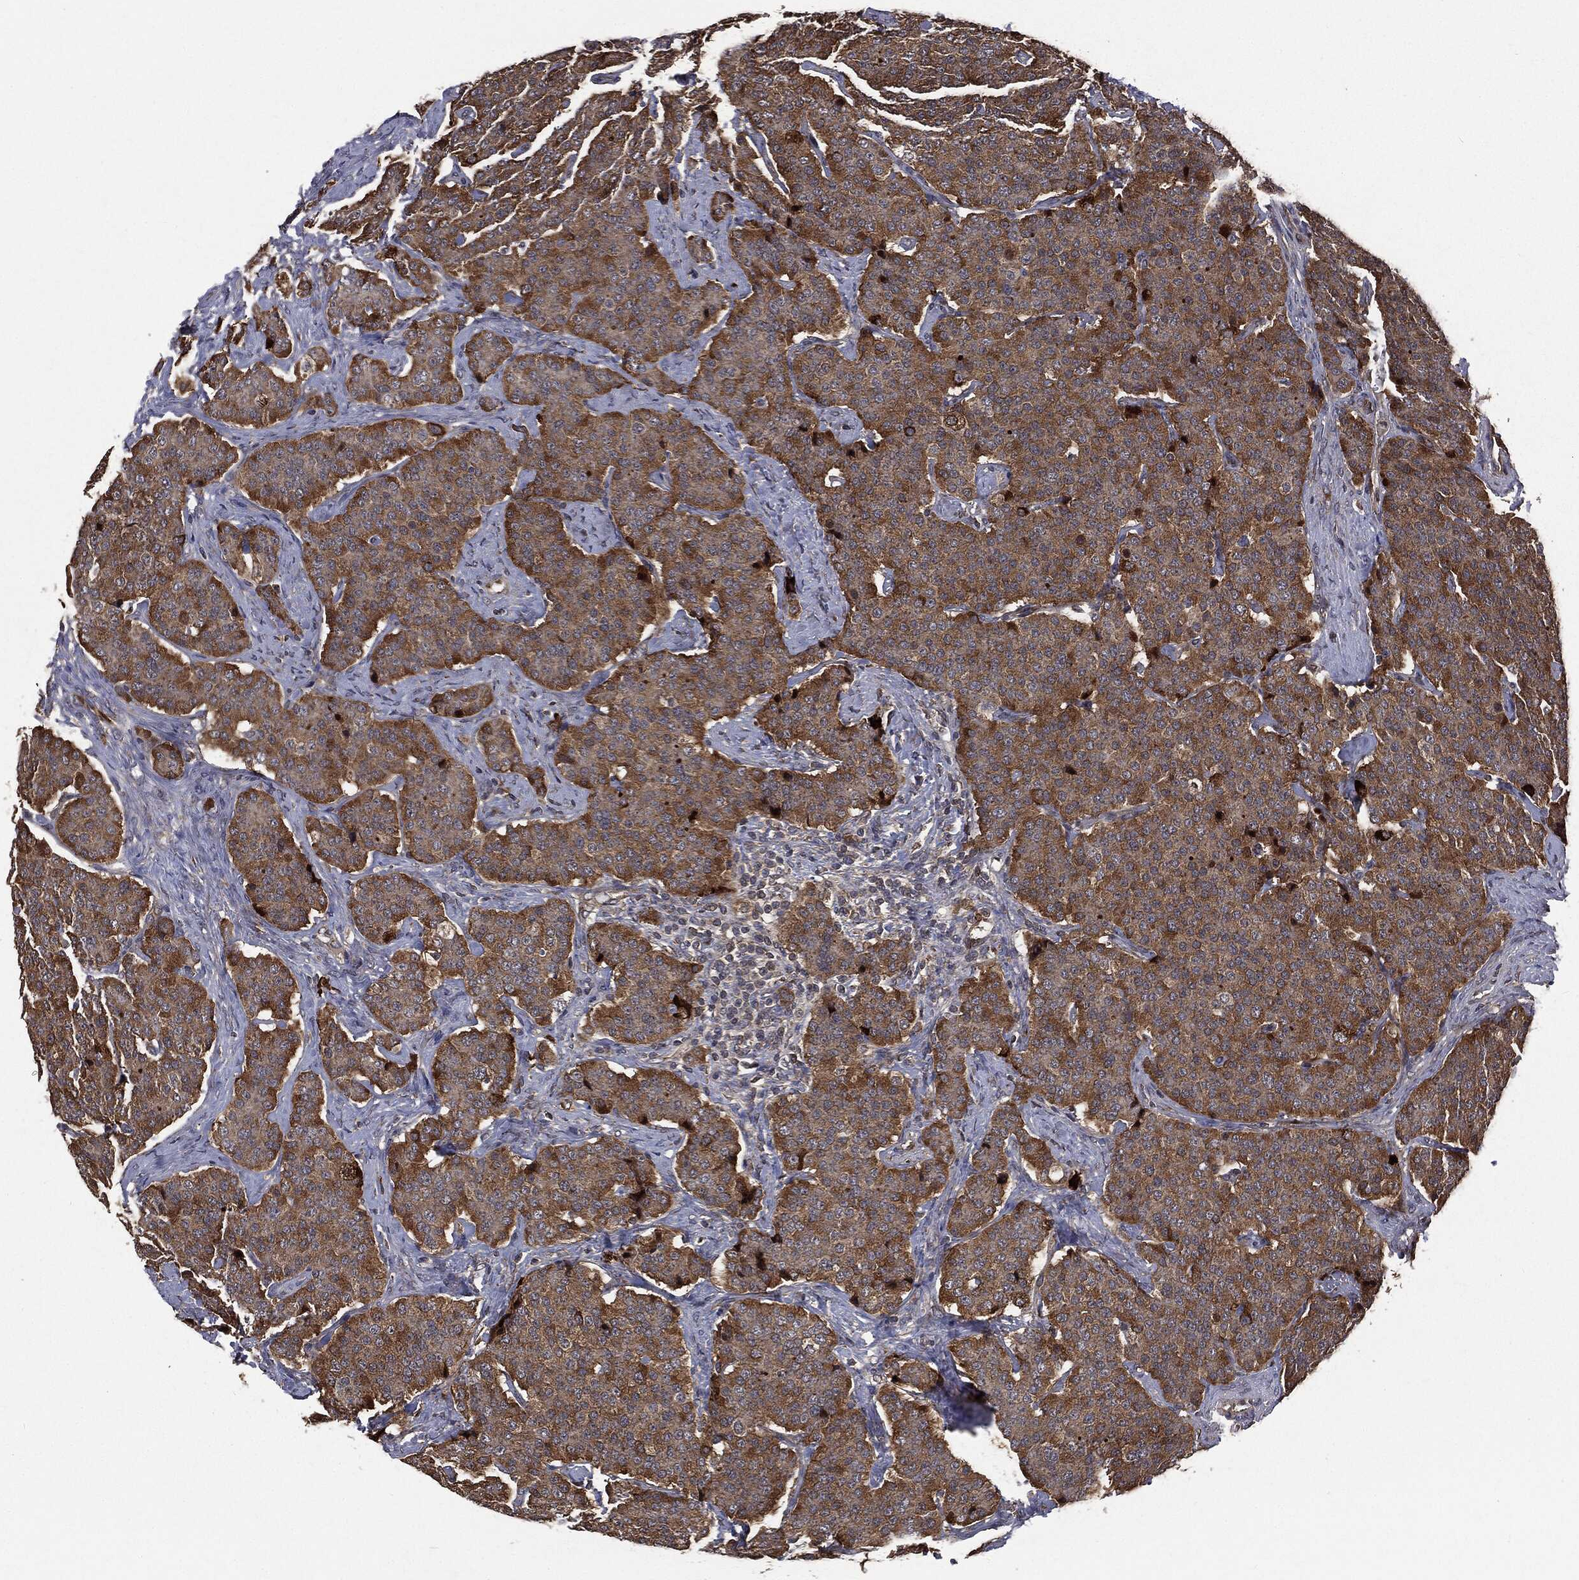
{"staining": {"intensity": "strong", "quantity": ">75%", "location": "cytoplasmic/membranous"}, "tissue": "carcinoid", "cell_type": "Tumor cells", "image_type": "cancer", "snomed": [{"axis": "morphology", "description": "Carcinoid, malignant, NOS"}, {"axis": "topography", "description": "Small intestine"}], "caption": "About >75% of tumor cells in human carcinoid (malignant) reveal strong cytoplasmic/membranous protein staining as visualized by brown immunohistochemical staining.", "gene": "PLOD3", "patient": {"sex": "female", "age": 58}}